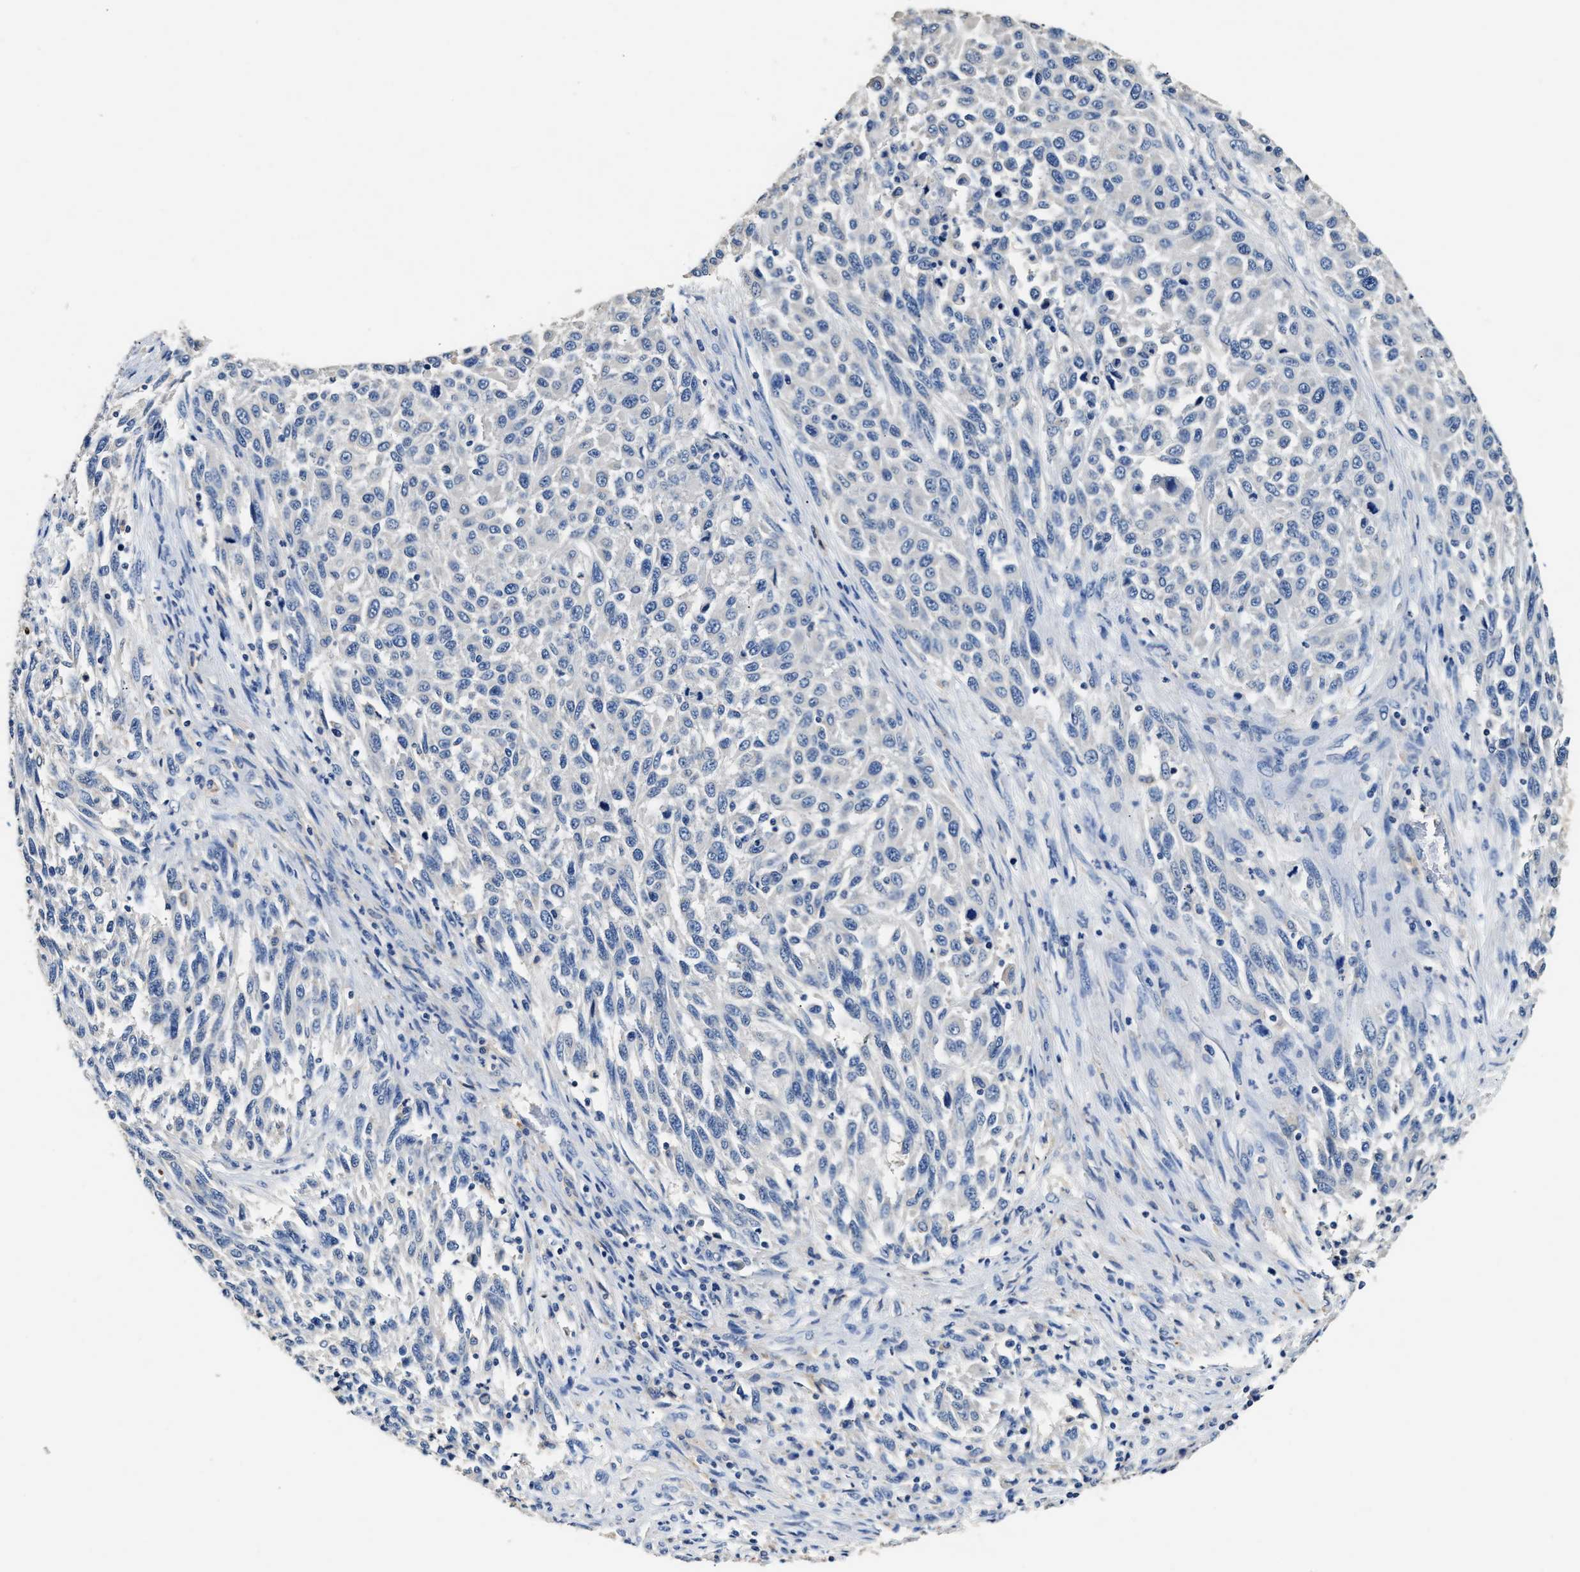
{"staining": {"intensity": "negative", "quantity": "none", "location": "none"}, "tissue": "melanoma", "cell_type": "Tumor cells", "image_type": "cancer", "snomed": [{"axis": "morphology", "description": "Malignant melanoma, Metastatic site"}, {"axis": "topography", "description": "Lymph node"}], "caption": "Immunohistochemistry (IHC) of human malignant melanoma (metastatic site) exhibits no expression in tumor cells.", "gene": "SLCO2B1", "patient": {"sex": "male", "age": 61}}